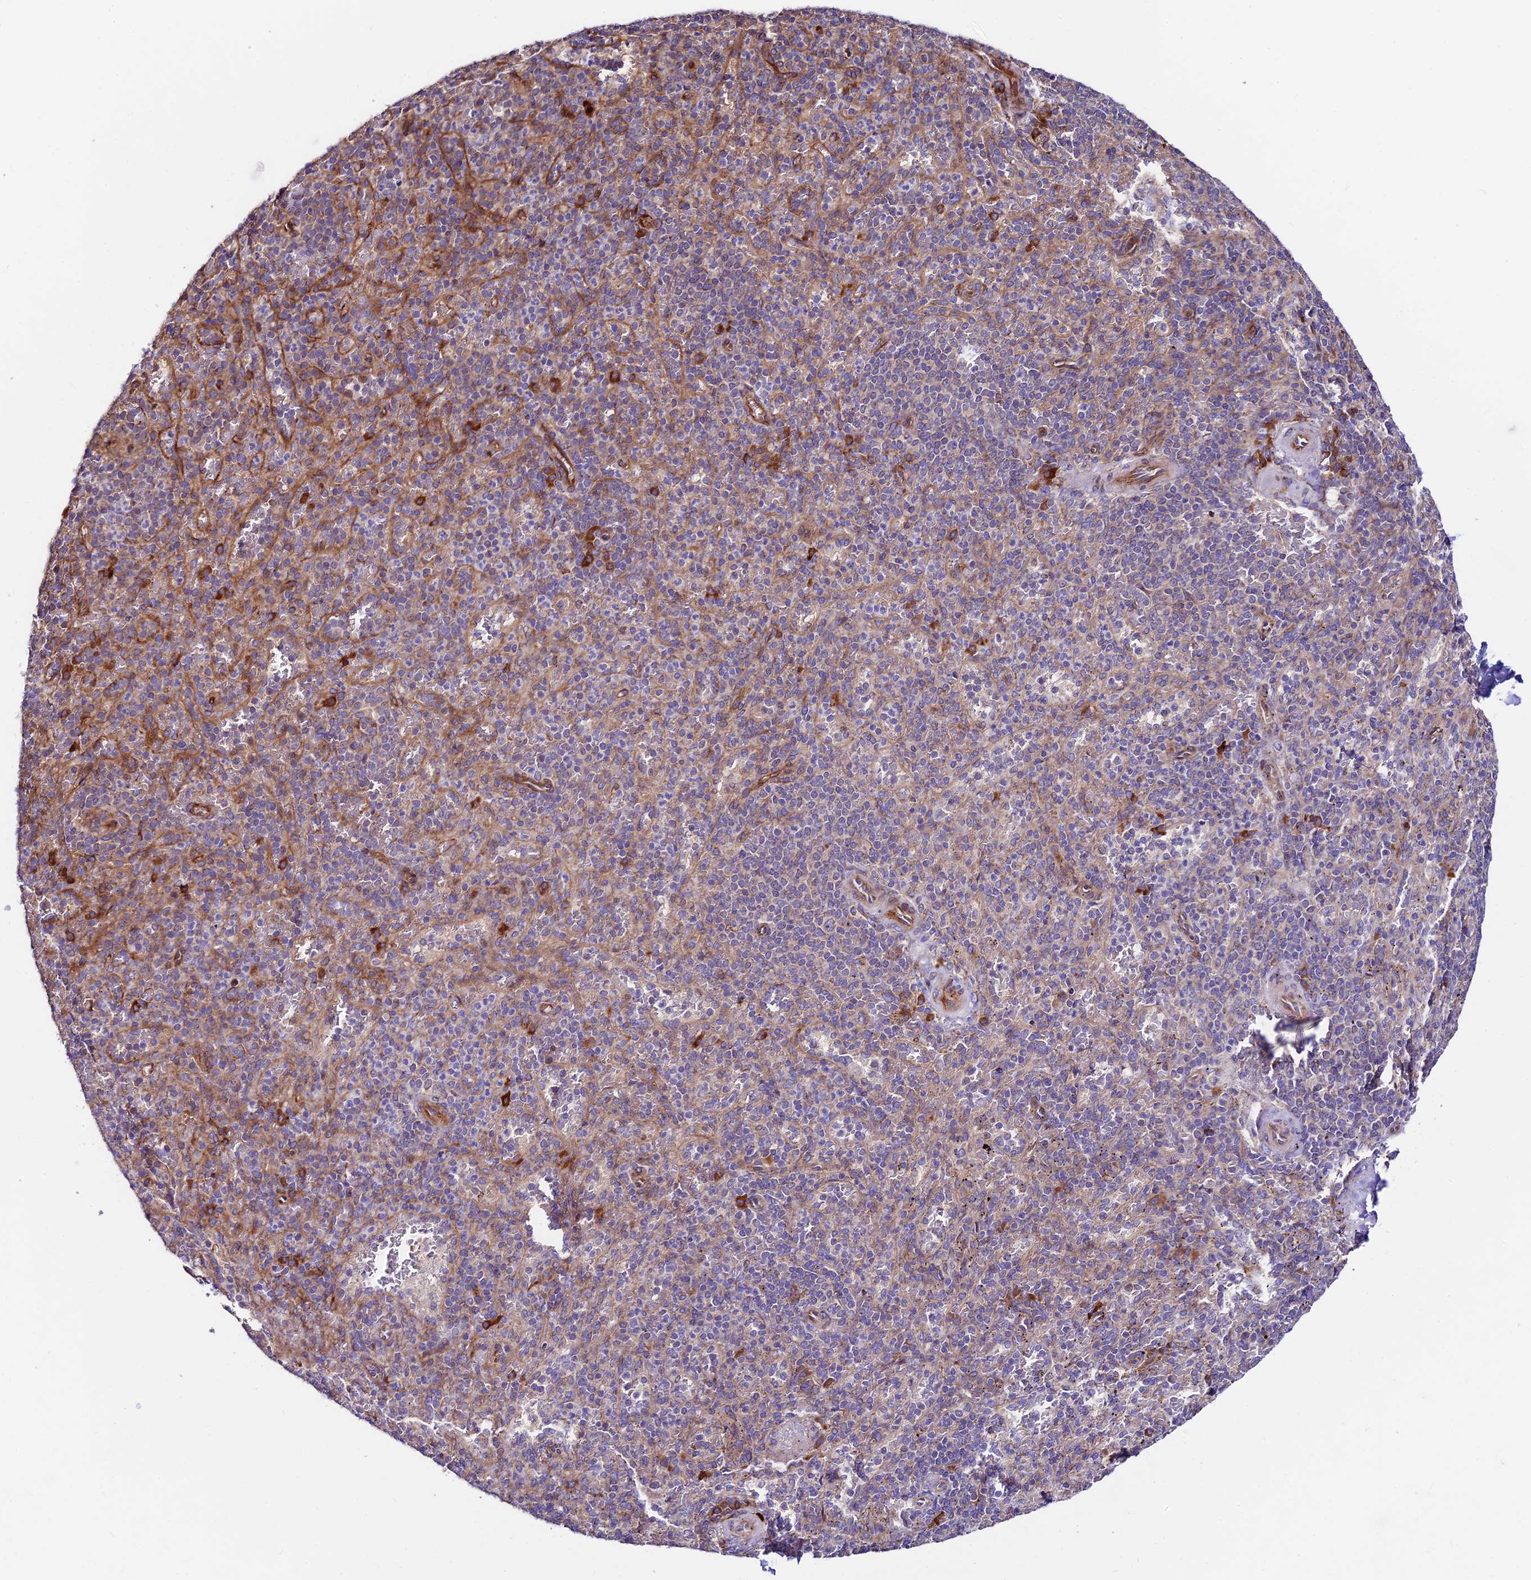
{"staining": {"intensity": "weak", "quantity": "<25%", "location": "cytoplasmic/membranous"}, "tissue": "spleen", "cell_type": "Cells in red pulp", "image_type": "normal", "snomed": [{"axis": "morphology", "description": "Normal tissue, NOS"}, {"axis": "topography", "description": "Spleen"}], "caption": "Normal spleen was stained to show a protein in brown. There is no significant positivity in cells in red pulp.", "gene": "VPS13C", "patient": {"sex": "male", "age": 82}}